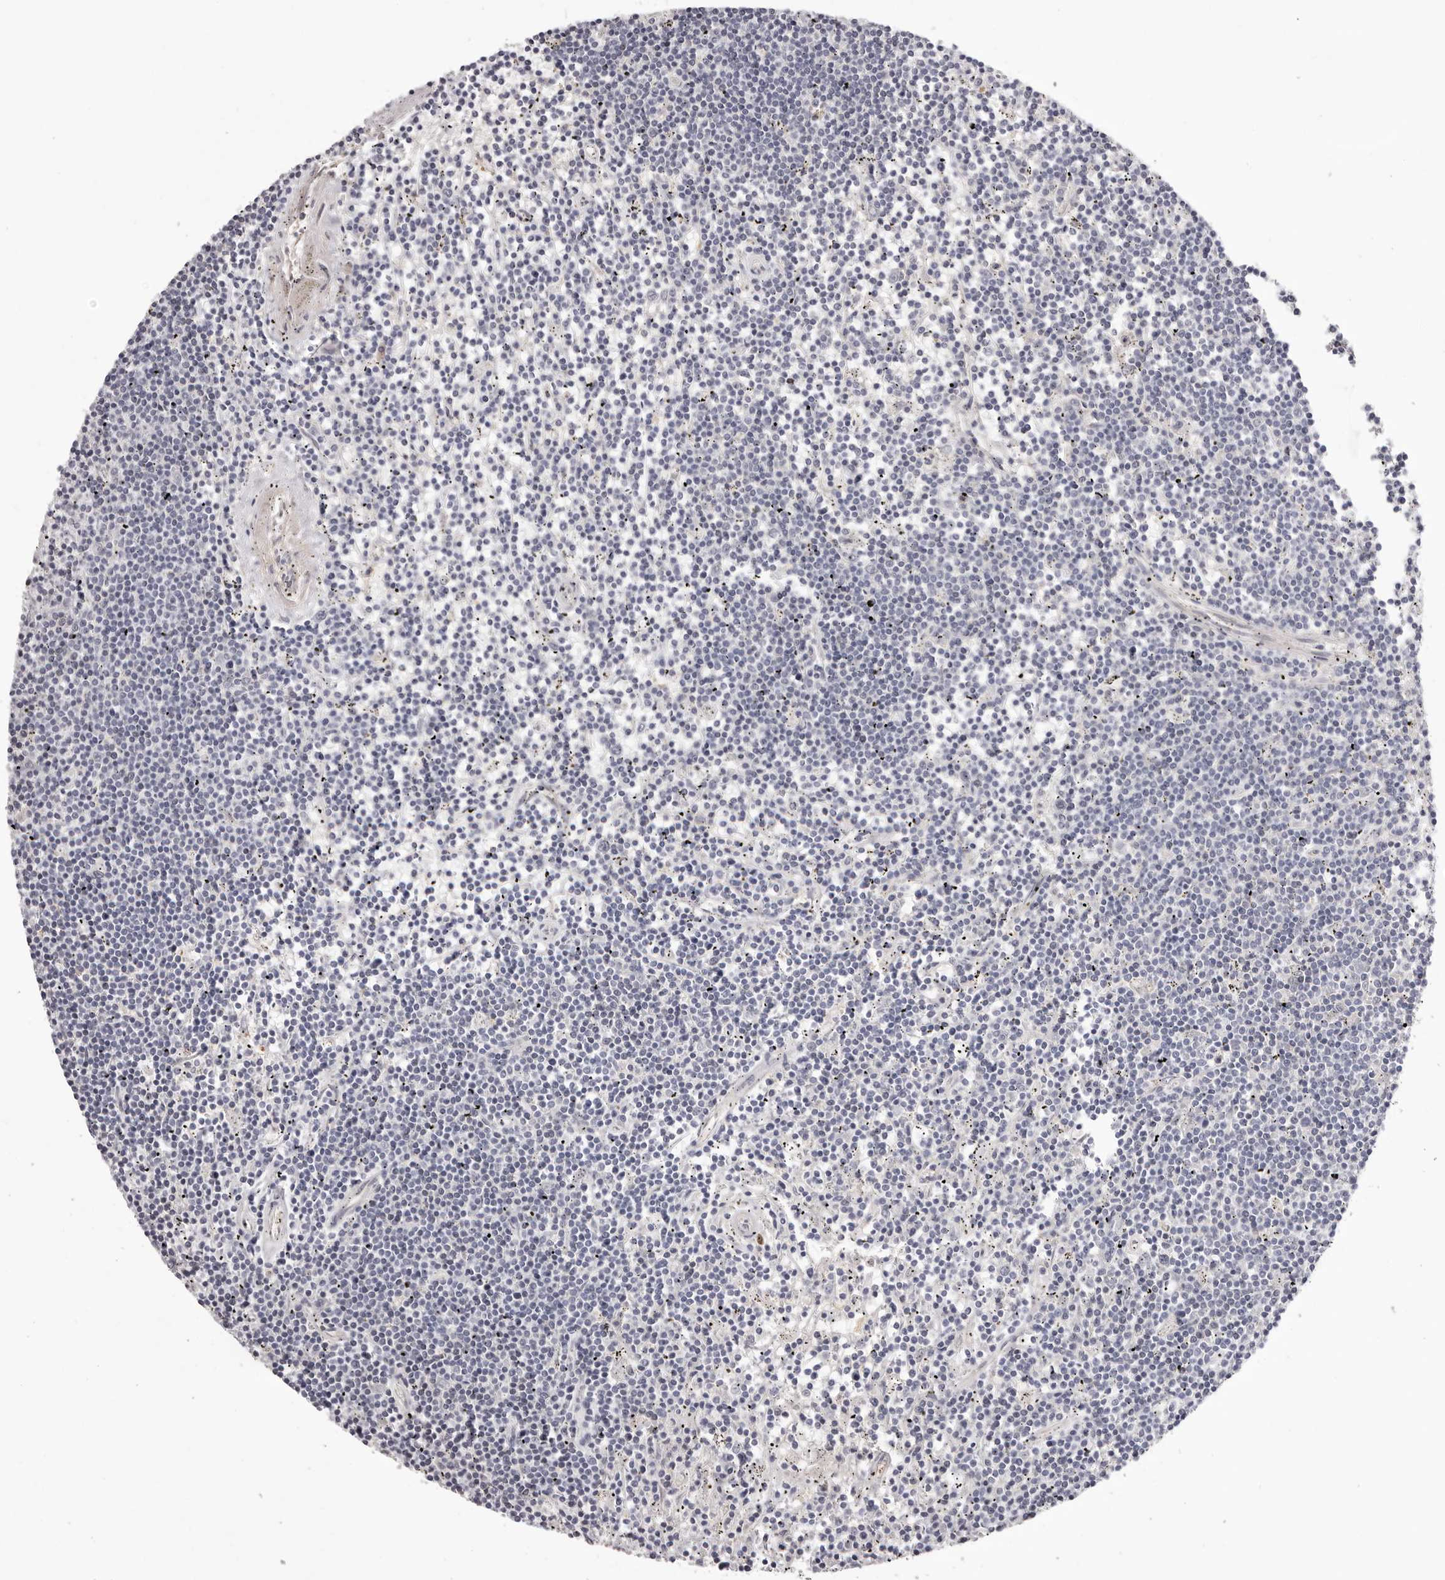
{"staining": {"intensity": "negative", "quantity": "none", "location": "none"}, "tissue": "lymphoma", "cell_type": "Tumor cells", "image_type": "cancer", "snomed": [{"axis": "morphology", "description": "Malignant lymphoma, non-Hodgkin's type, Low grade"}, {"axis": "topography", "description": "Spleen"}], "caption": "This micrograph is of lymphoma stained with IHC to label a protein in brown with the nuclei are counter-stained blue. There is no positivity in tumor cells. The staining is performed using DAB brown chromogen with nuclei counter-stained in using hematoxylin.", "gene": "OTUD3", "patient": {"sex": "male", "age": 76}}